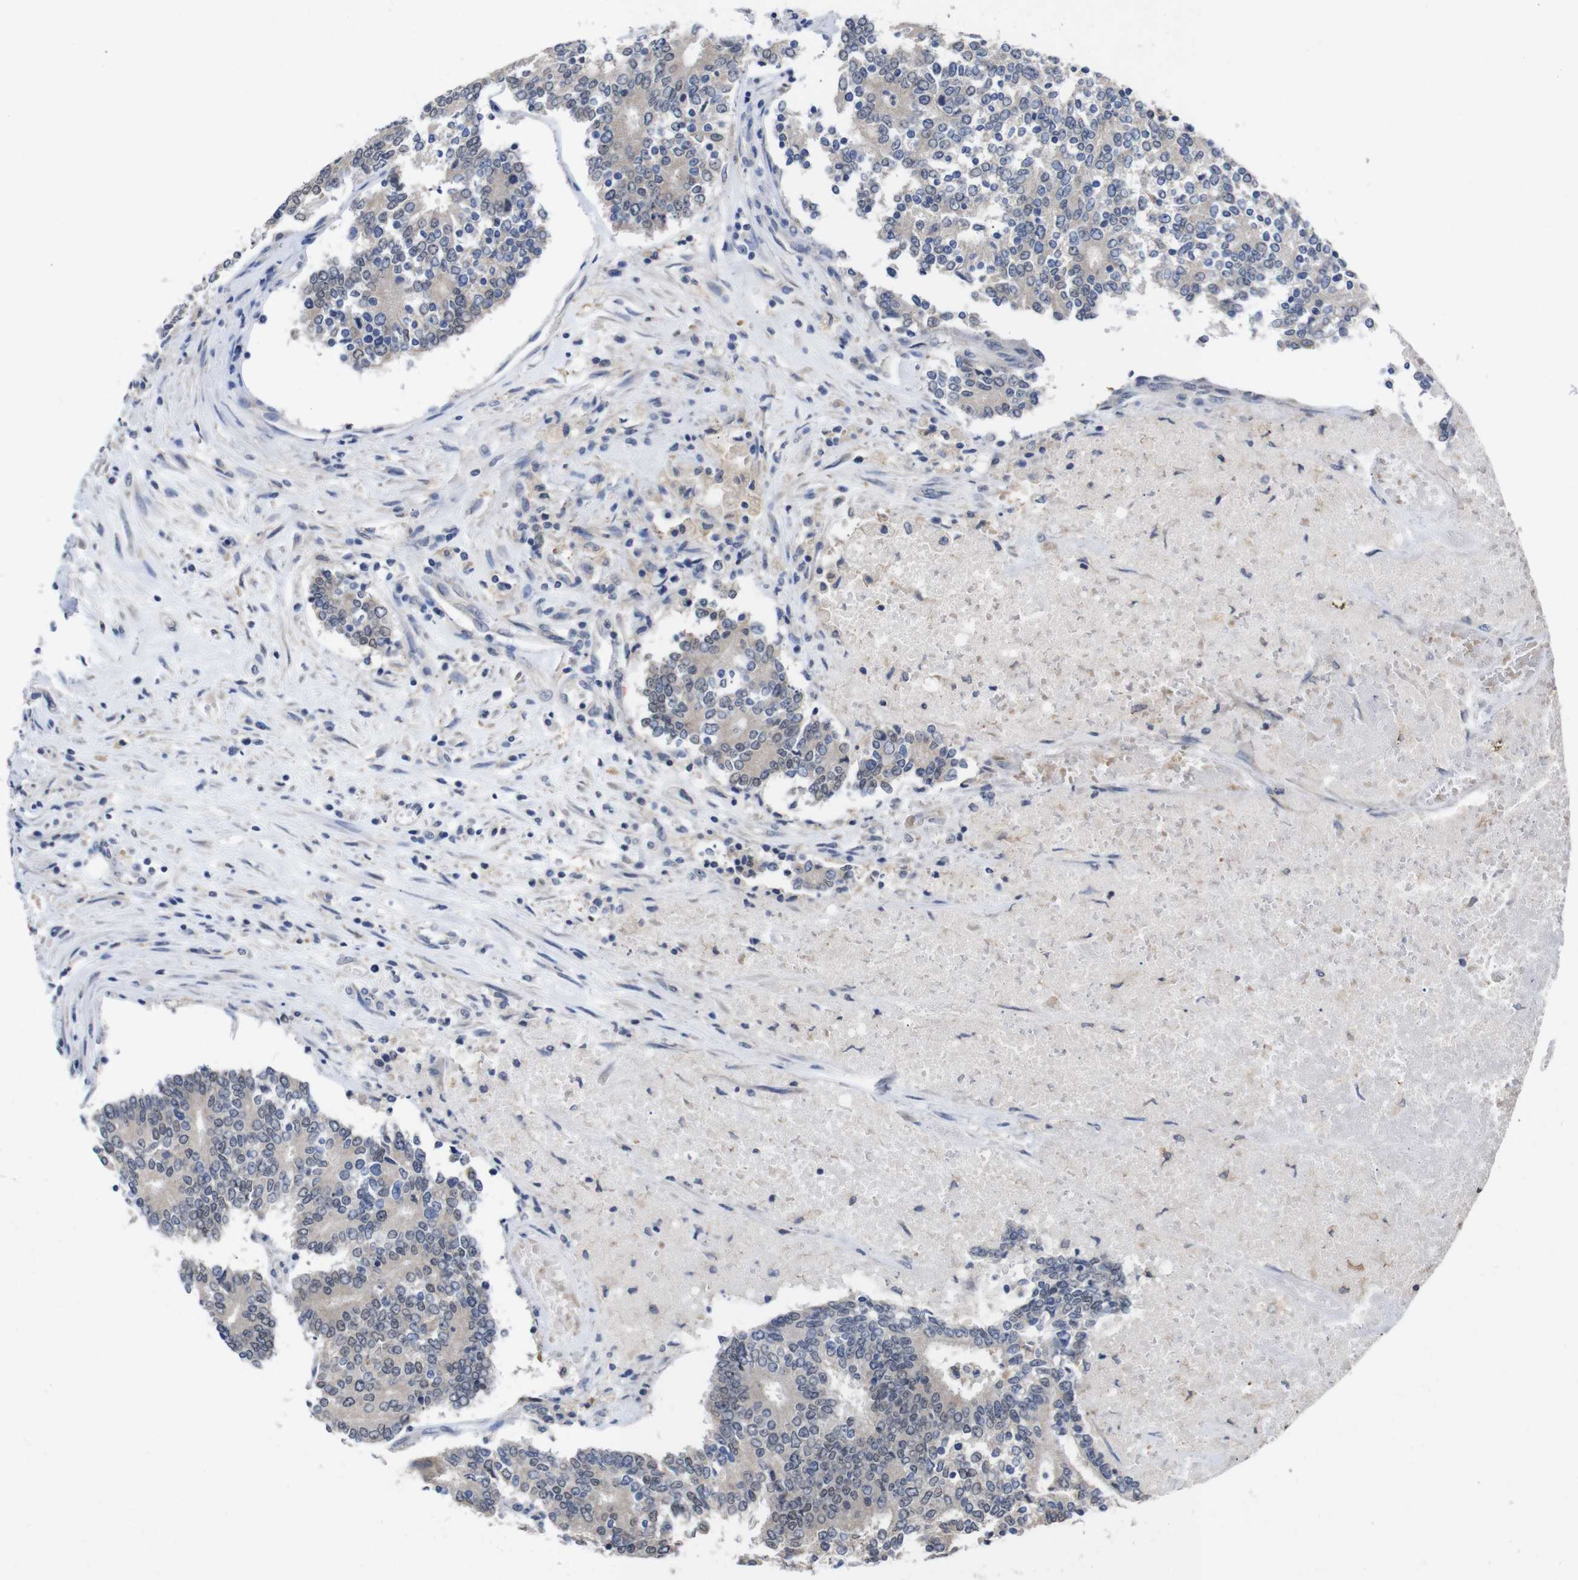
{"staining": {"intensity": "weak", "quantity": "<25%", "location": "nuclear"}, "tissue": "prostate cancer", "cell_type": "Tumor cells", "image_type": "cancer", "snomed": [{"axis": "morphology", "description": "Normal tissue, NOS"}, {"axis": "morphology", "description": "Adenocarcinoma, High grade"}, {"axis": "topography", "description": "Prostate"}, {"axis": "topography", "description": "Seminal veicle"}], "caption": "Immunohistochemistry image of human prostate cancer (adenocarcinoma (high-grade)) stained for a protein (brown), which reveals no staining in tumor cells. (Immunohistochemistry, brightfield microscopy, high magnification).", "gene": "HNF1A", "patient": {"sex": "male", "age": 55}}